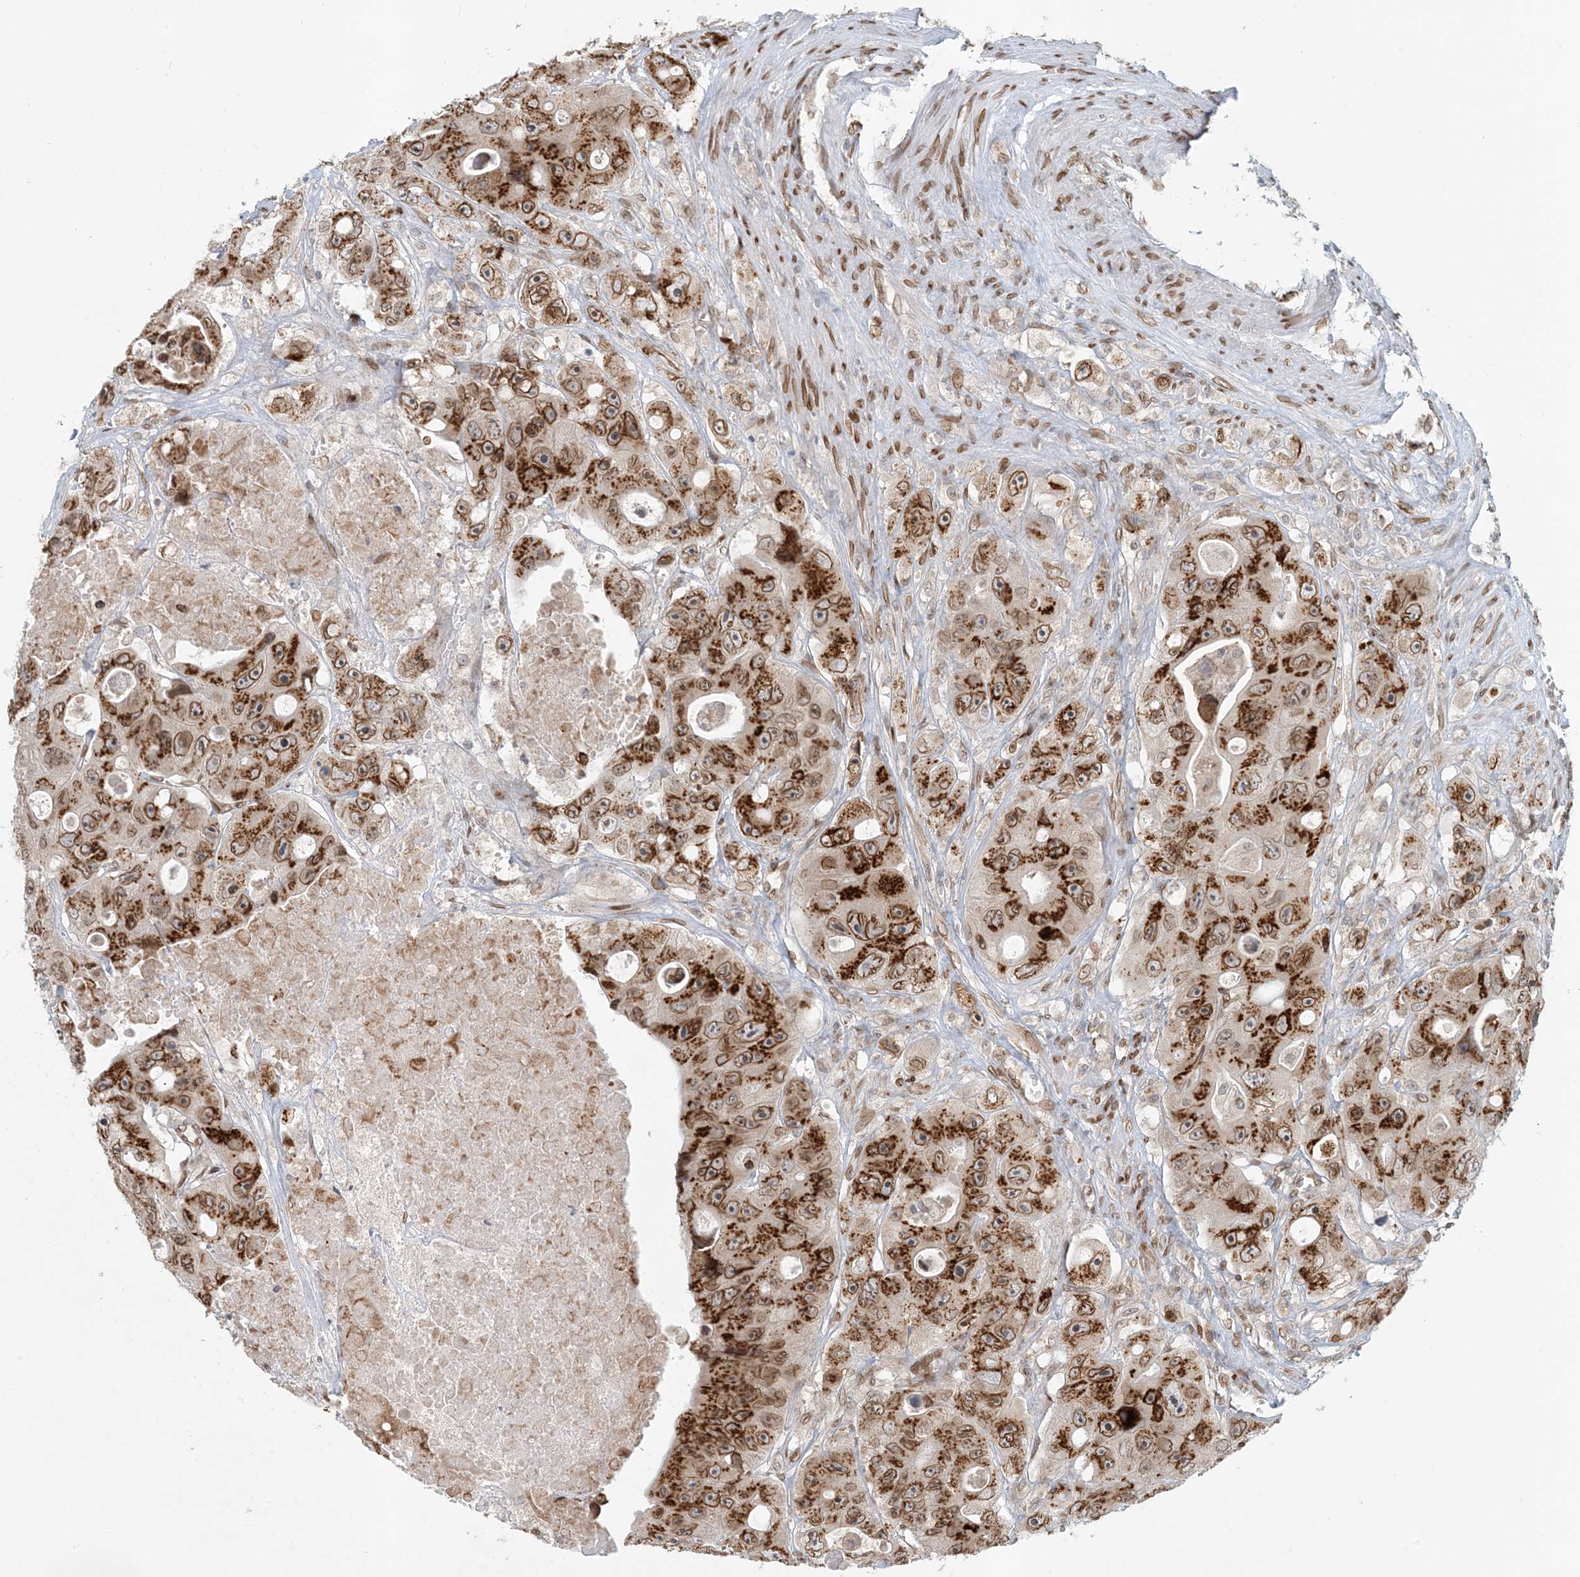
{"staining": {"intensity": "strong", "quantity": ">75%", "location": "cytoplasmic/membranous"}, "tissue": "colorectal cancer", "cell_type": "Tumor cells", "image_type": "cancer", "snomed": [{"axis": "morphology", "description": "Adenocarcinoma, NOS"}, {"axis": "topography", "description": "Colon"}], "caption": "High-power microscopy captured an immunohistochemistry (IHC) image of colorectal adenocarcinoma, revealing strong cytoplasmic/membranous positivity in approximately >75% of tumor cells.", "gene": "SLC35A2", "patient": {"sex": "female", "age": 46}}